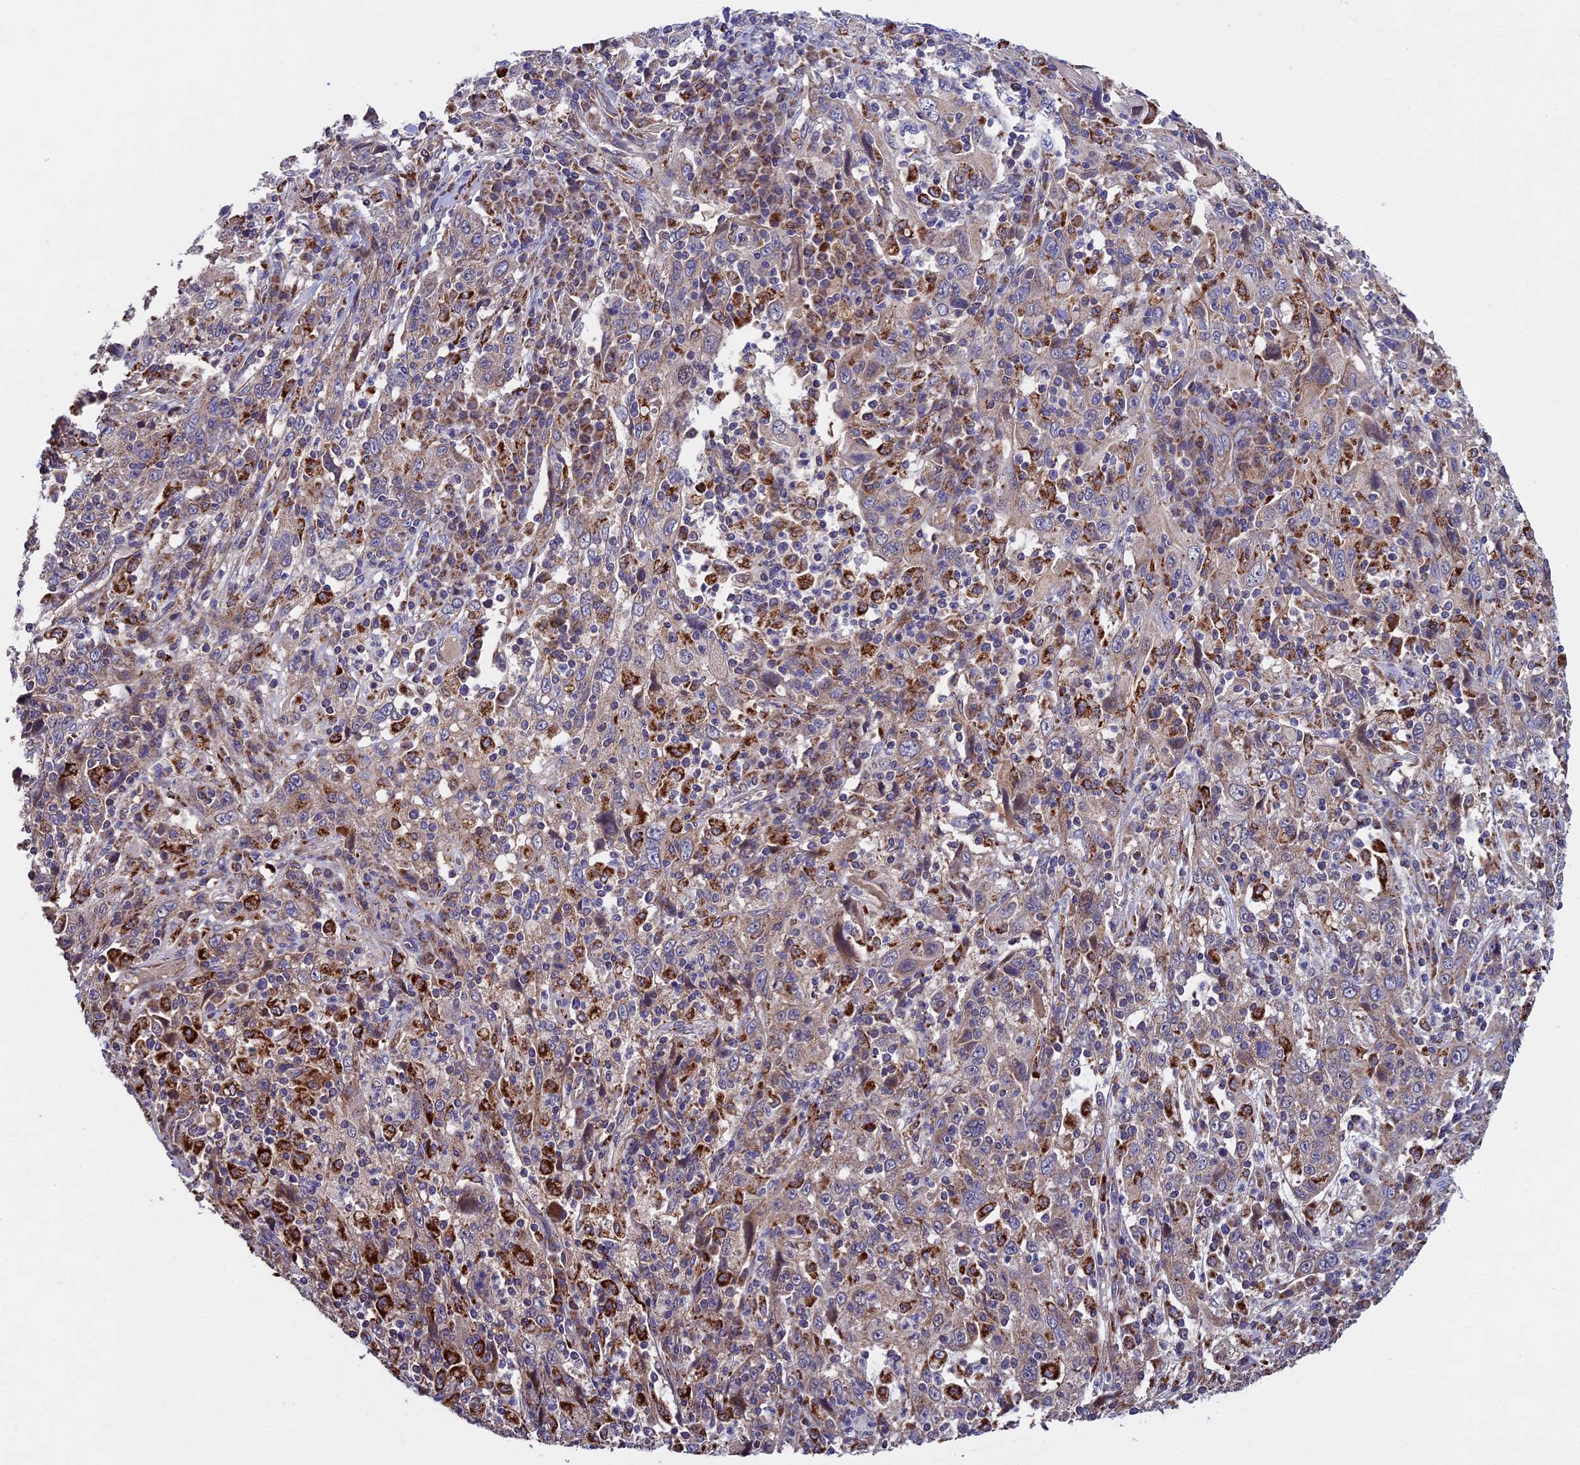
{"staining": {"intensity": "moderate", "quantity": "25%-75%", "location": "cytoplasmic/membranous"}, "tissue": "cervical cancer", "cell_type": "Tumor cells", "image_type": "cancer", "snomed": [{"axis": "morphology", "description": "Squamous cell carcinoma, NOS"}, {"axis": "topography", "description": "Cervix"}], "caption": "A high-resolution photomicrograph shows immunohistochemistry staining of cervical squamous cell carcinoma, which demonstrates moderate cytoplasmic/membranous expression in approximately 25%-75% of tumor cells. The staining was performed using DAB (3,3'-diaminobenzidine), with brown indicating positive protein expression. Nuclei are stained blue with hematoxylin.", "gene": "RNF17", "patient": {"sex": "female", "age": 46}}